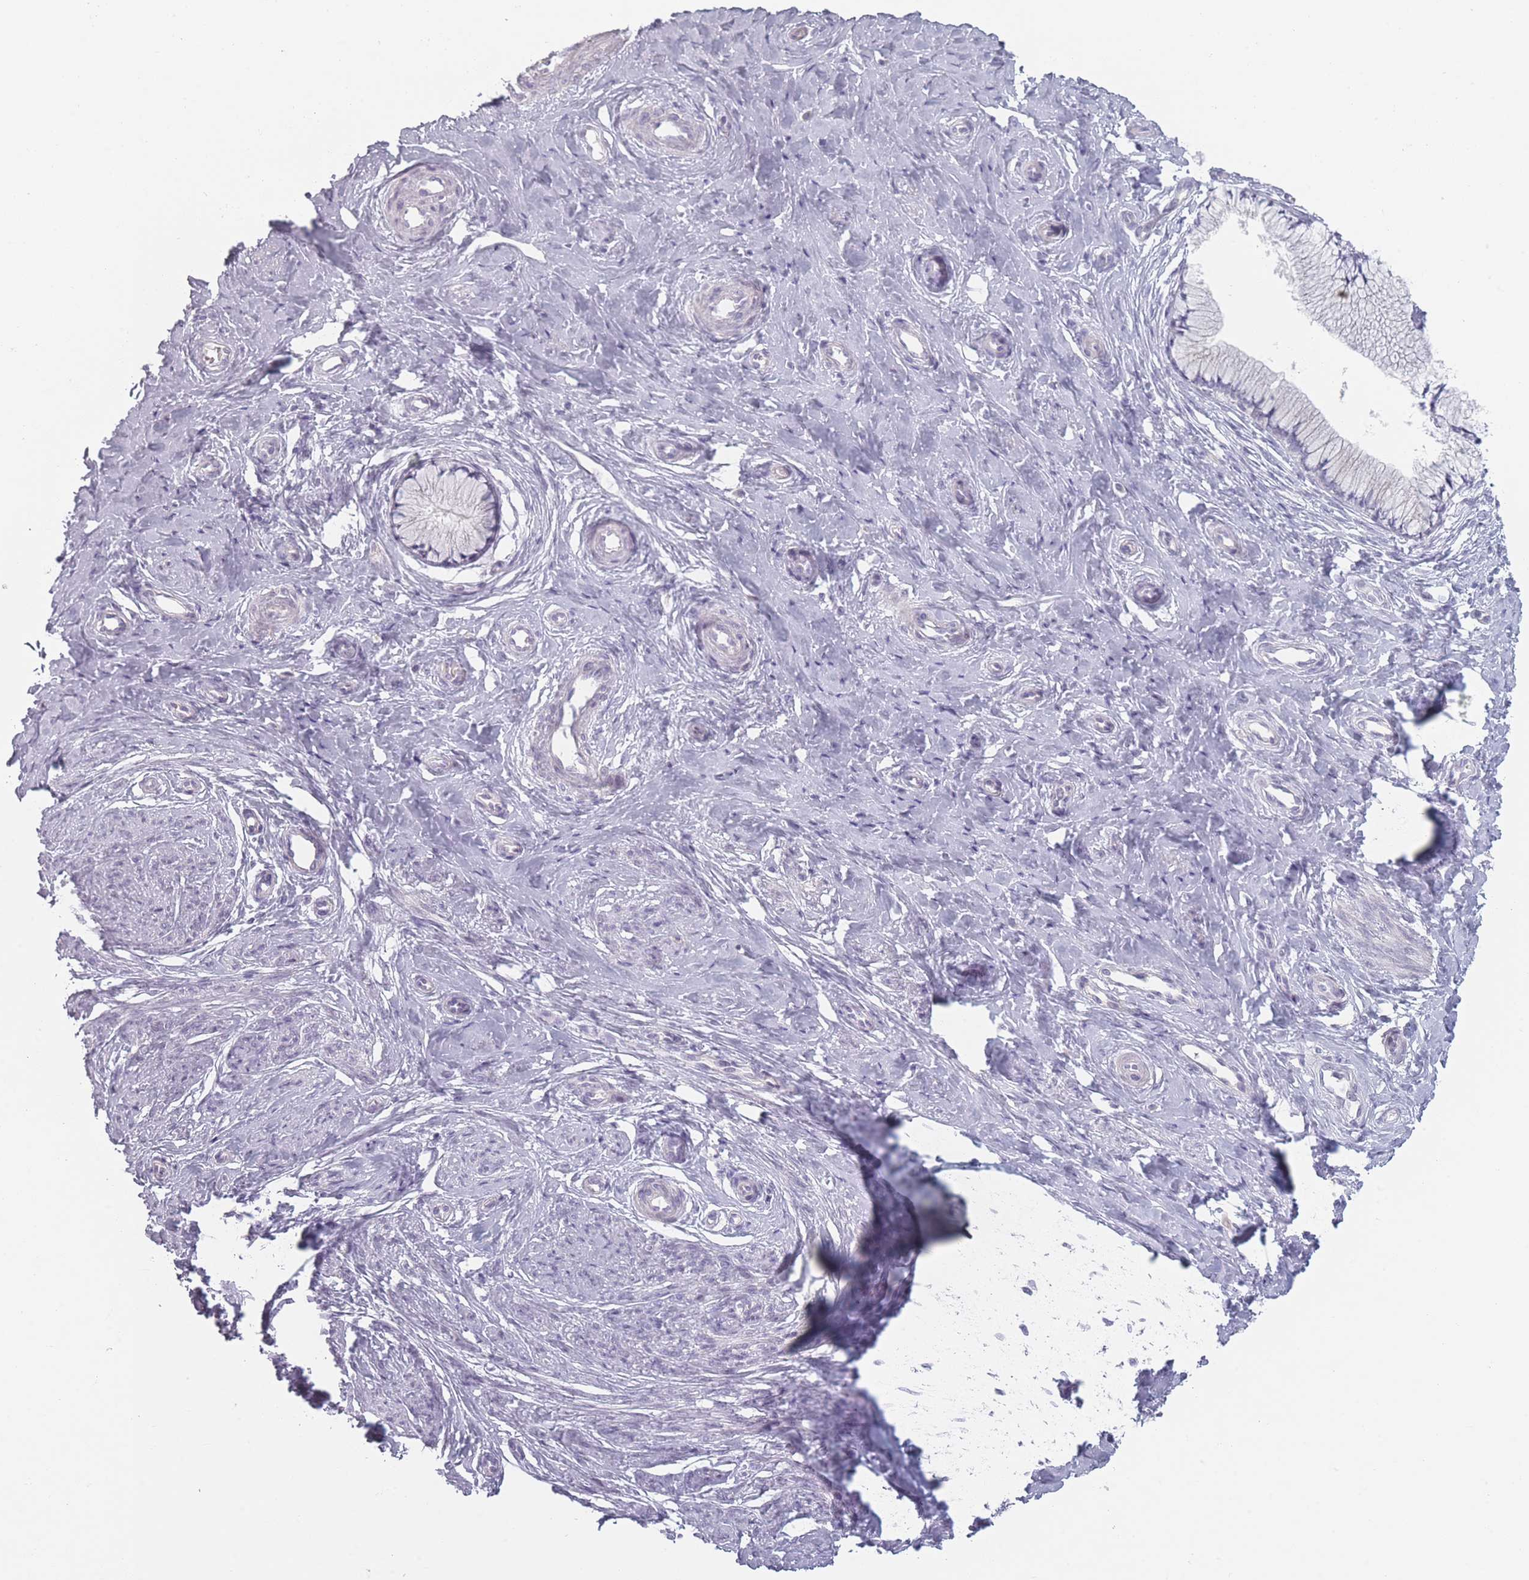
{"staining": {"intensity": "negative", "quantity": "none", "location": "none"}, "tissue": "cervix", "cell_type": "Glandular cells", "image_type": "normal", "snomed": [{"axis": "morphology", "description": "Normal tissue, NOS"}, {"axis": "topography", "description": "Cervix"}], "caption": "Glandular cells are negative for brown protein staining in unremarkable cervix. (Immunohistochemistry, brightfield microscopy, high magnification).", "gene": "RASL10B", "patient": {"sex": "female", "age": 36}}